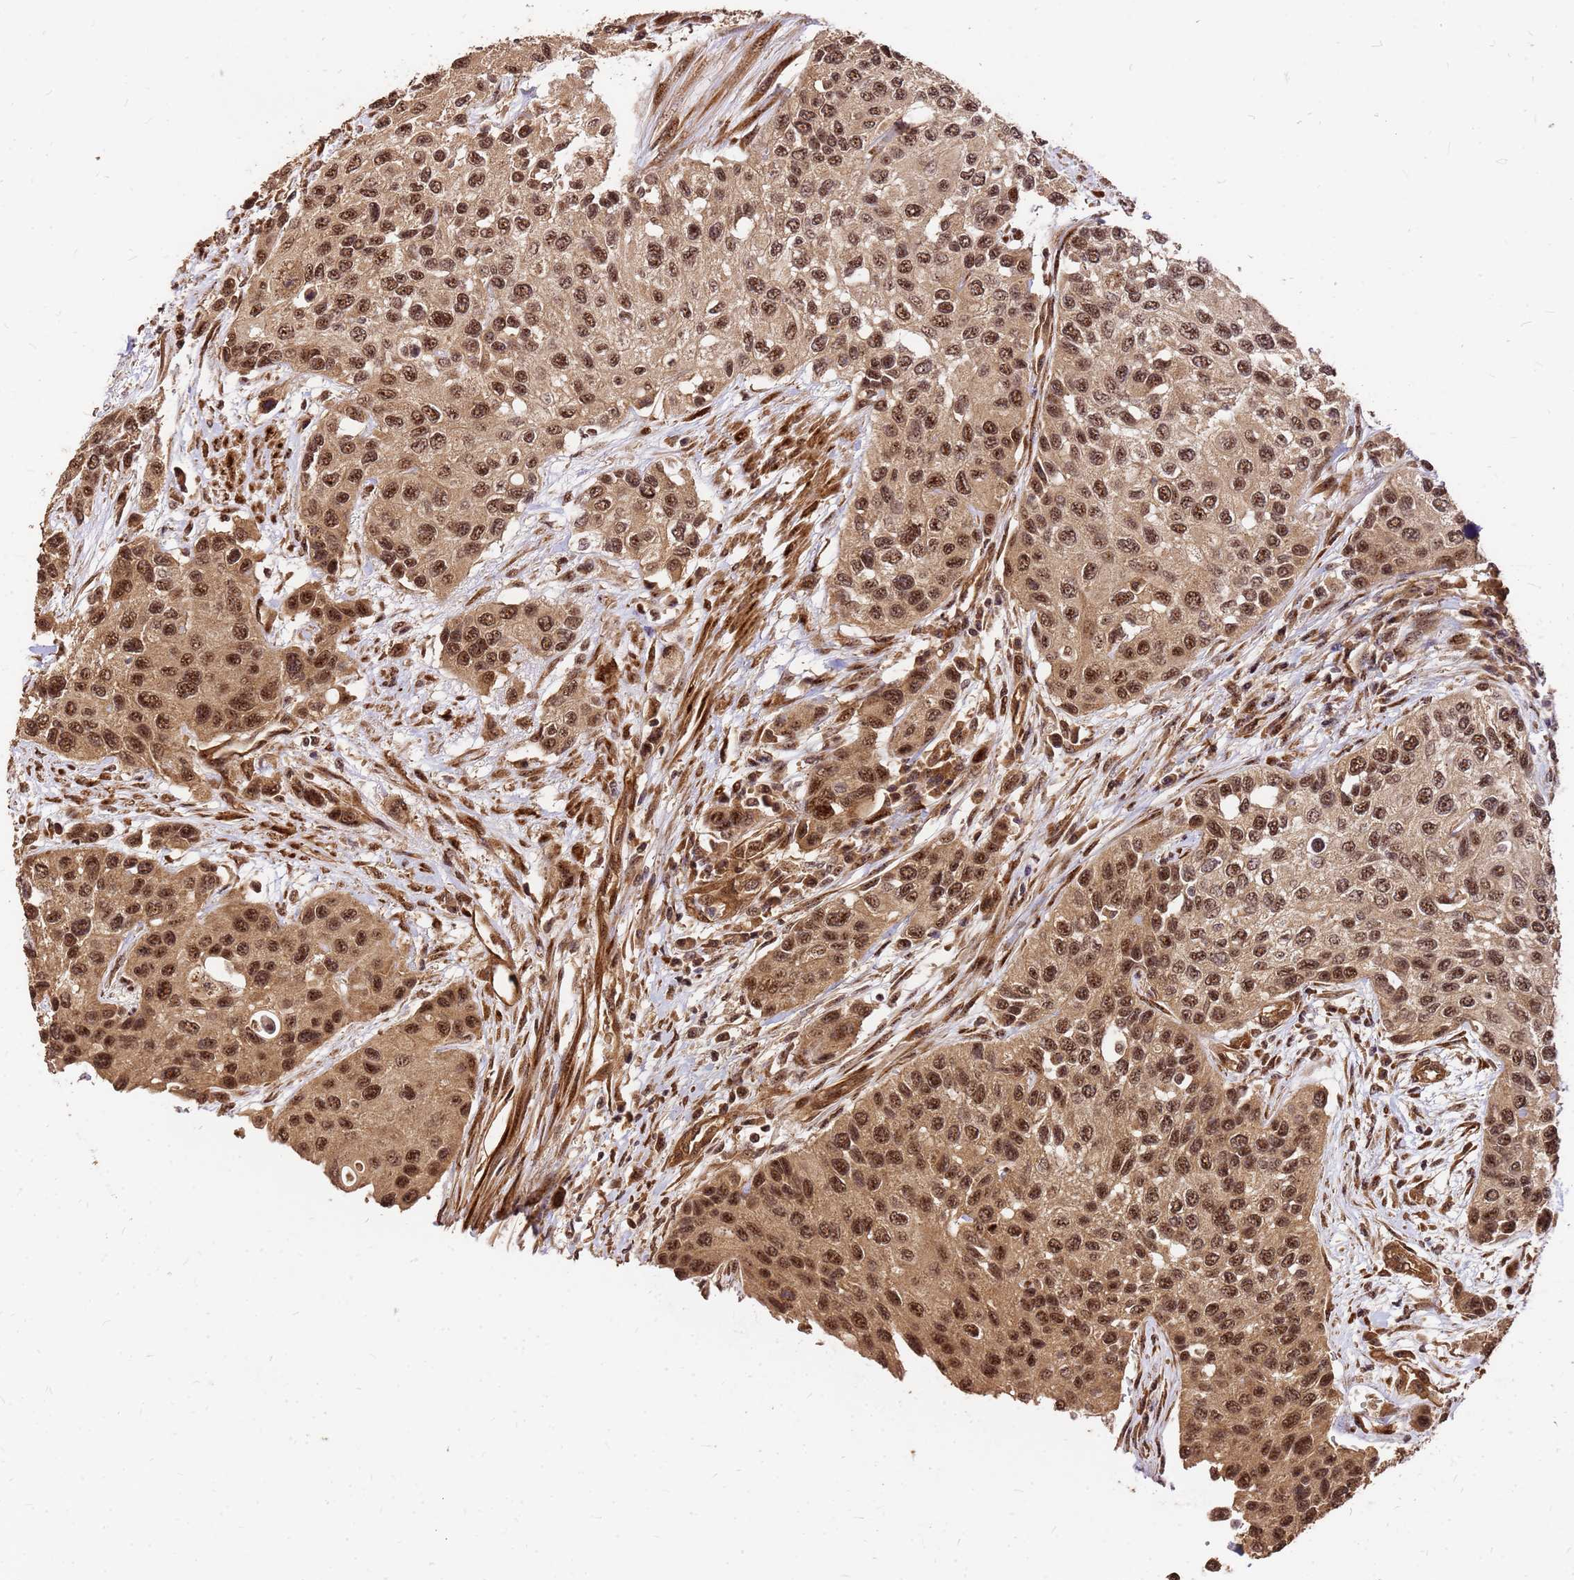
{"staining": {"intensity": "moderate", "quantity": ">75%", "location": "cytoplasmic/membranous,nuclear"}, "tissue": "urothelial cancer", "cell_type": "Tumor cells", "image_type": "cancer", "snomed": [{"axis": "morphology", "description": "Normal tissue, NOS"}, {"axis": "morphology", "description": "Urothelial carcinoma, High grade"}, {"axis": "topography", "description": "Vascular tissue"}, {"axis": "topography", "description": "Urinary bladder"}], "caption": "Immunohistochemical staining of human urothelial carcinoma (high-grade) demonstrates moderate cytoplasmic/membranous and nuclear protein staining in about >75% of tumor cells.", "gene": "GPATCH8", "patient": {"sex": "female", "age": 56}}